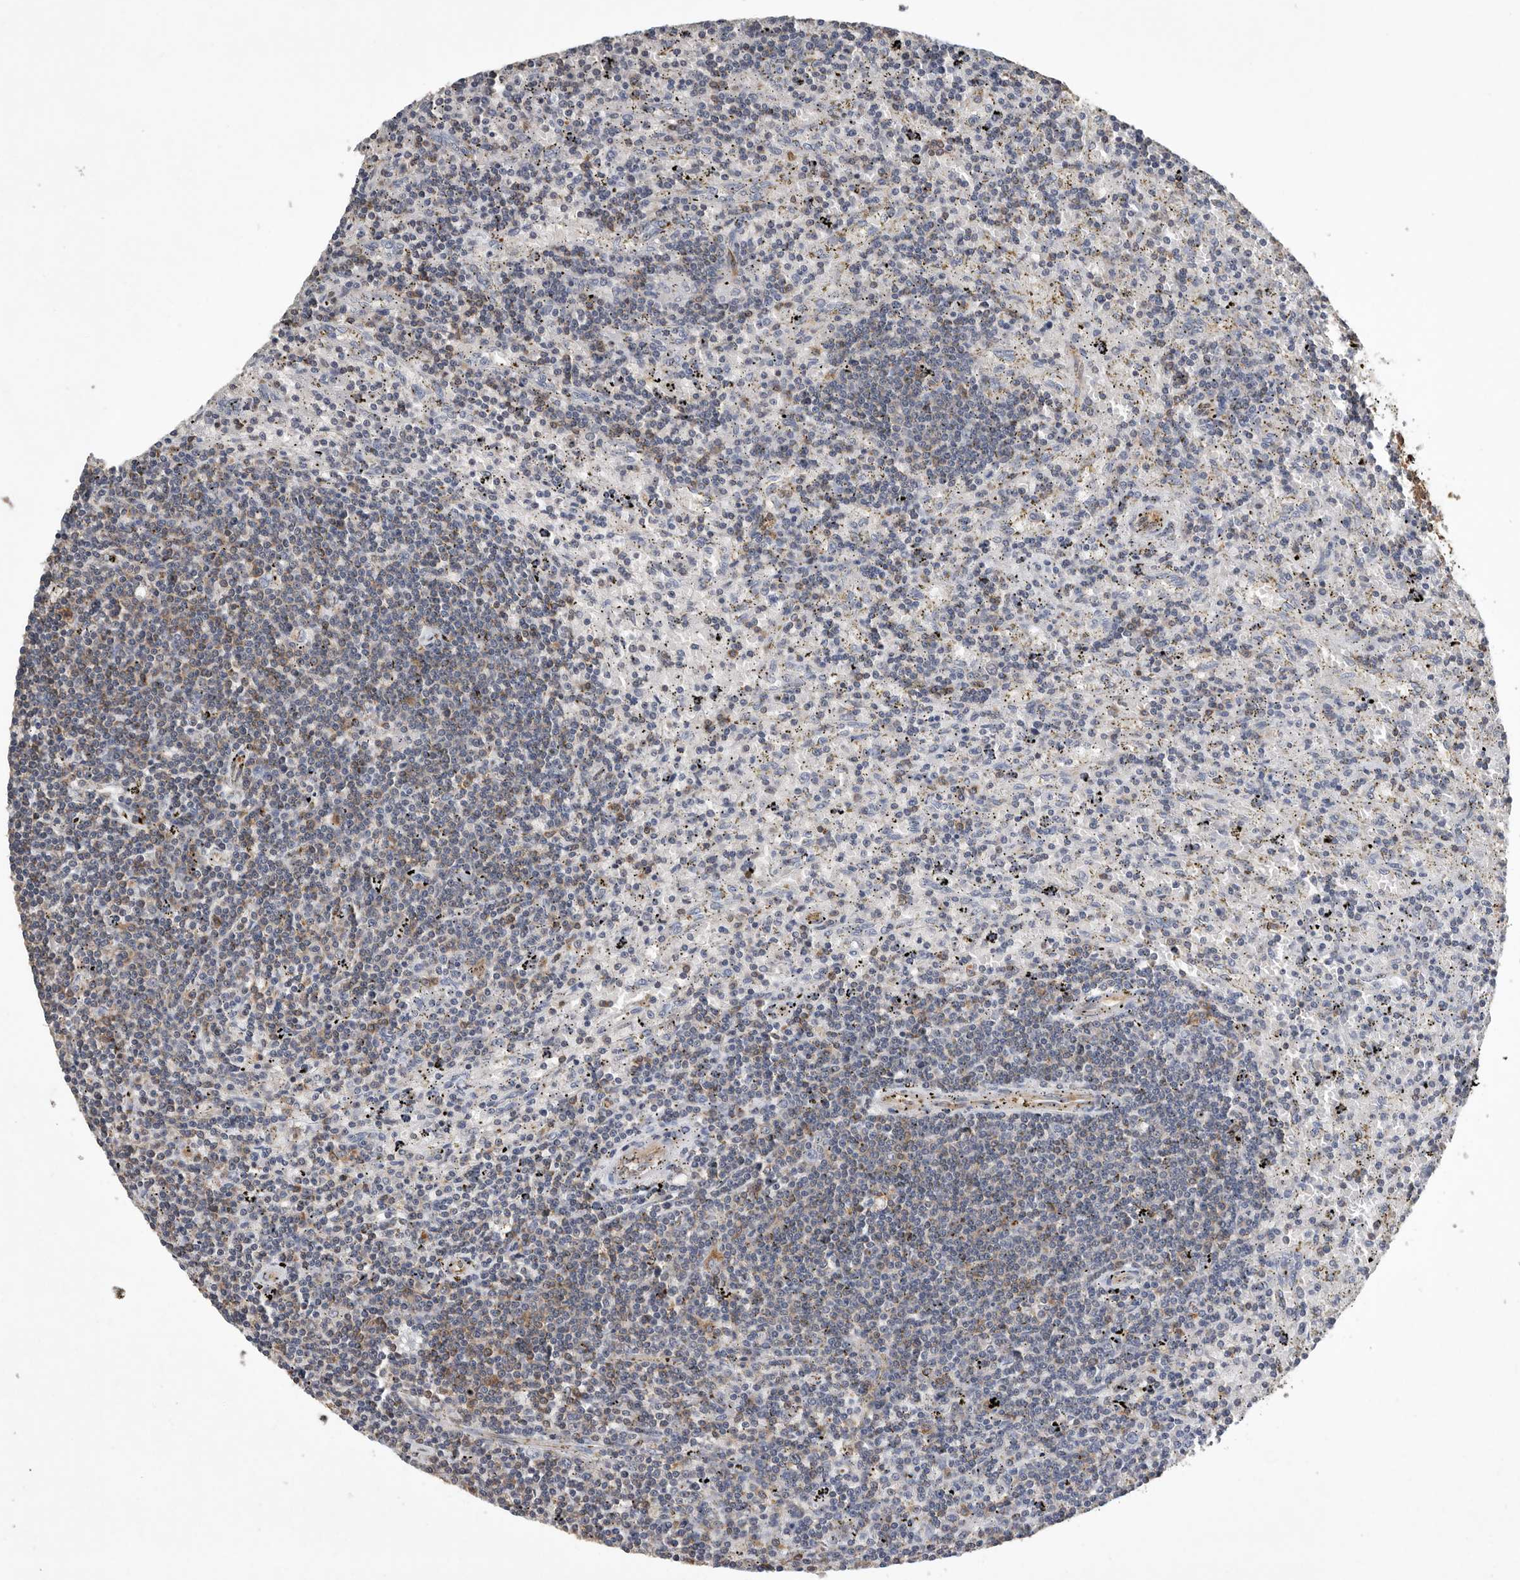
{"staining": {"intensity": "moderate", "quantity": "<25%", "location": "cytoplasmic/membranous"}, "tissue": "lymphoma", "cell_type": "Tumor cells", "image_type": "cancer", "snomed": [{"axis": "morphology", "description": "Malignant lymphoma, non-Hodgkin's type, Low grade"}, {"axis": "topography", "description": "Spleen"}], "caption": "Moderate cytoplasmic/membranous positivity for a protein is appreciated in about <25% of tumor cells of malignant lymphoma, non-Hodgkin's type (low-grade) using immunohistochemistry.", "gene": "PDCD4", "patient": {"sex": "male", "age": 76}}